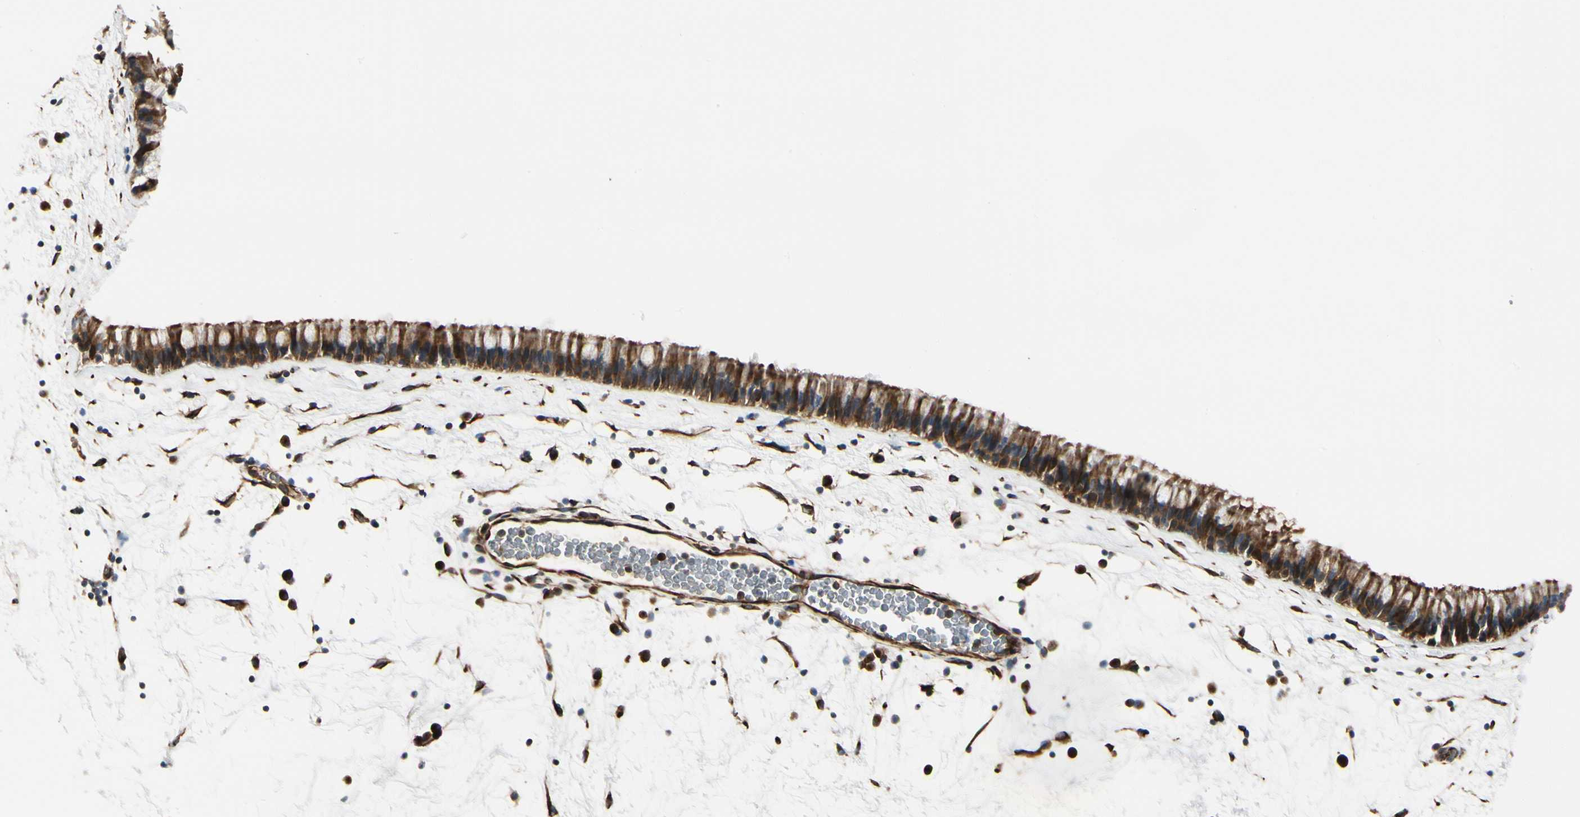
{"staining": {"intensity": "strong", "quantity": ">75%", "location": "cytoplasmic/membranous"}, "tissue": "nasopharynx", "cell_type": "Respiratory epithelial cells", "image_type": "normal", "snomed": [{"axis": "morphology", "description": "Normal tissue, NOS"}, {"axis": "morphology", "description": "Inflammation, NOS"}, {"axis": "topography", "description": "Nasopharynx"}], "caption": "Nasopharynx stained with a brown dye displays strong cytoplasmic/membranous positive positivity in approximately >75% of respiratory epithelial cells.", "gene": "FTH1", "patient": {"sex": "male", "age": 48}}